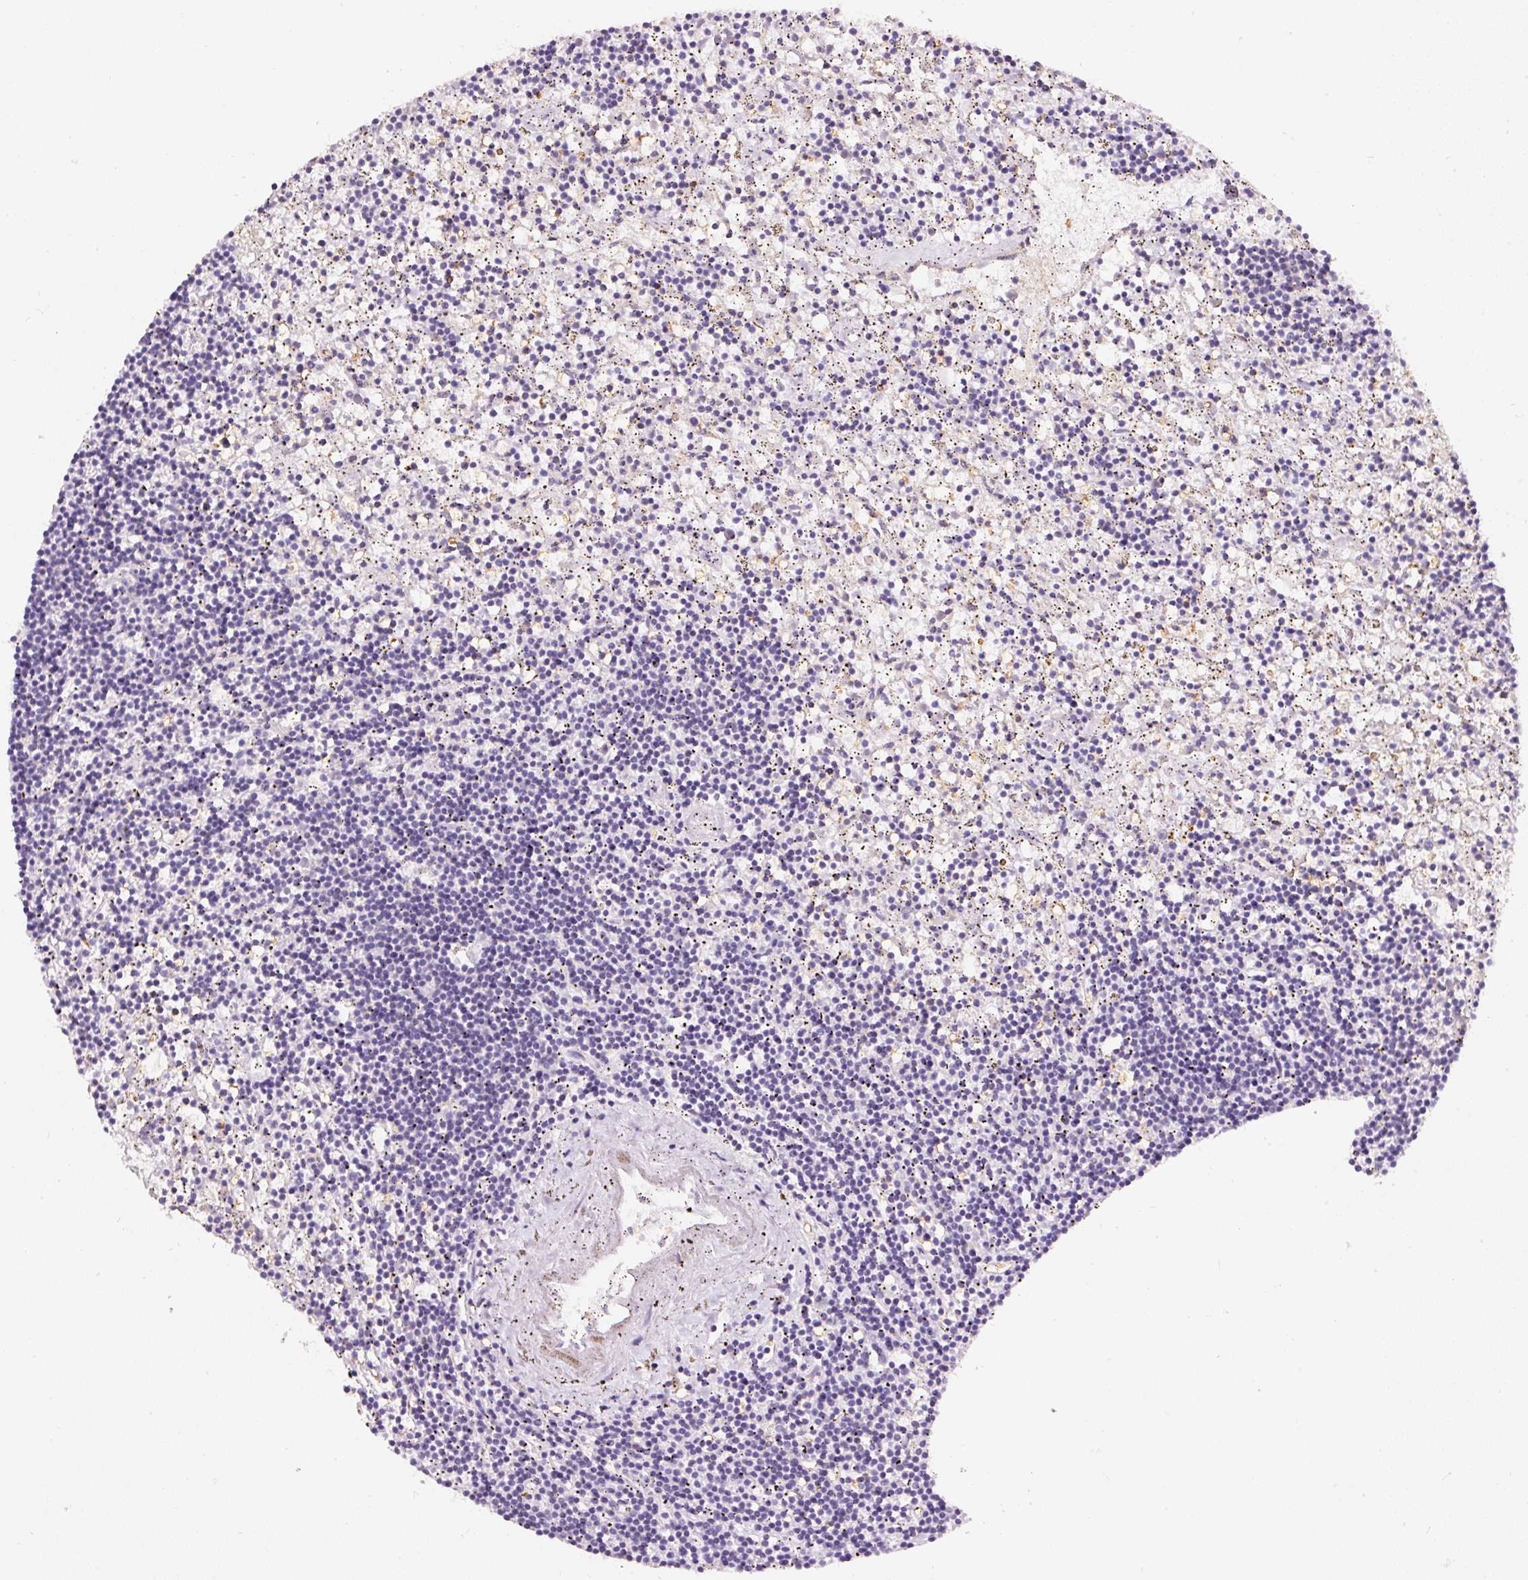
{"staining": {"intensity": "negative", "quantity": "none", "location": "none"}, "tissue": "lymphoma", "cell_type": "Tumor cells", "image_type": "cancer", "snomed": [{"axis": "morphology", "description": "Malignant lymphoma, non-Hodgkin's type, Low grade"}, {"axis": "topography", "description": "Spleen"}], "caption": "Tumor cells are negative for brown protein staining in lymphoma.", "gene": "PRRC2A", "patient": {"sex": "male", "age": 76}}